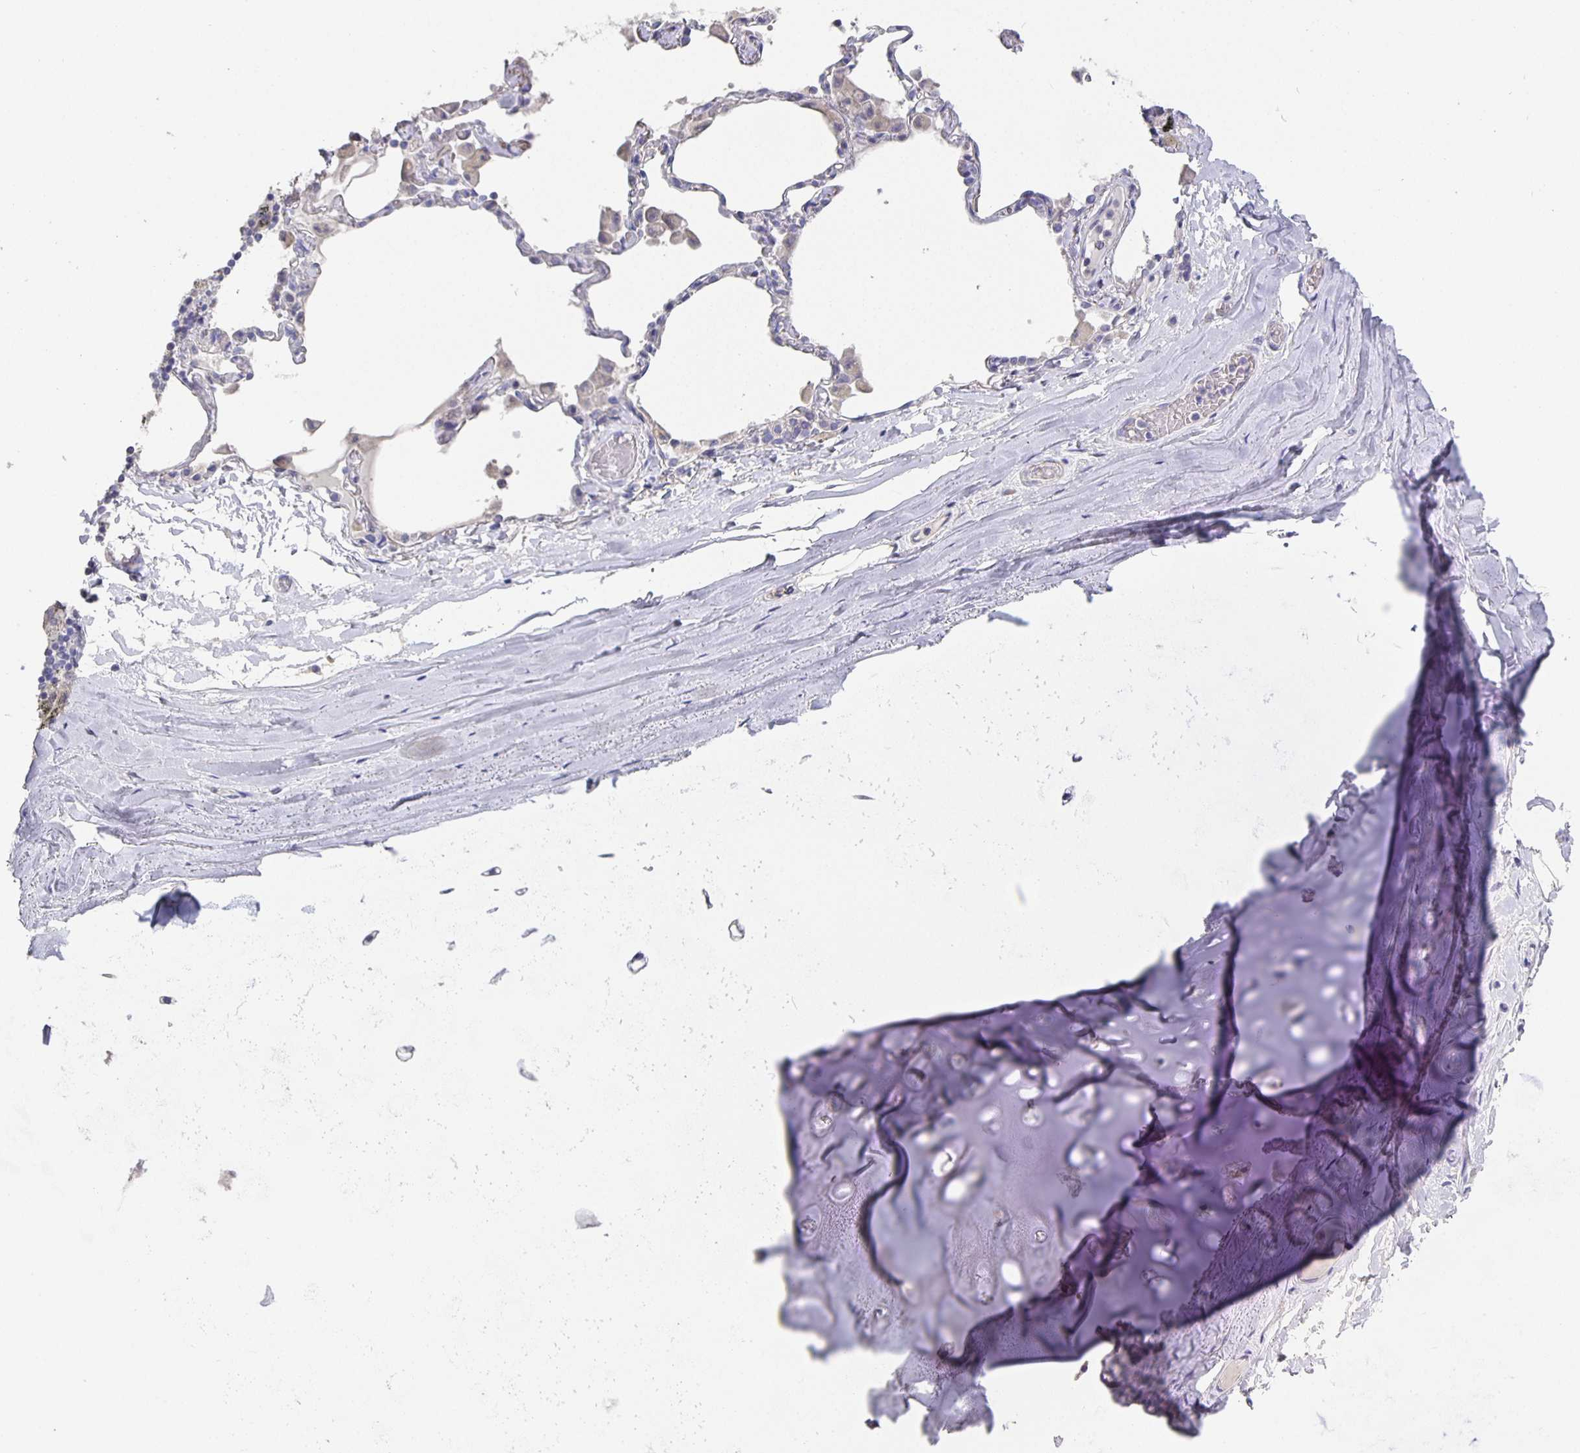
{"staining": {"intensity": "negative", "quantity": "none", "location": "none"}, "tissue": "soft tissue", "cell_type": "Chondrocytes", "image_type": "normal", "snomed": [{"axis": "morphology", "description": "Normal tissue, NOS"}, {"axis": "topography", "description": "Cartilage tissue"}, {"axis": "topography", "description": "Bronchus"}], "caption": "Protein analysis of normal soft tissue demonstrates no significant expression in chondrocytes.", "gene": "CFAP74", "patient": {"sex": "male", "age": 64}}